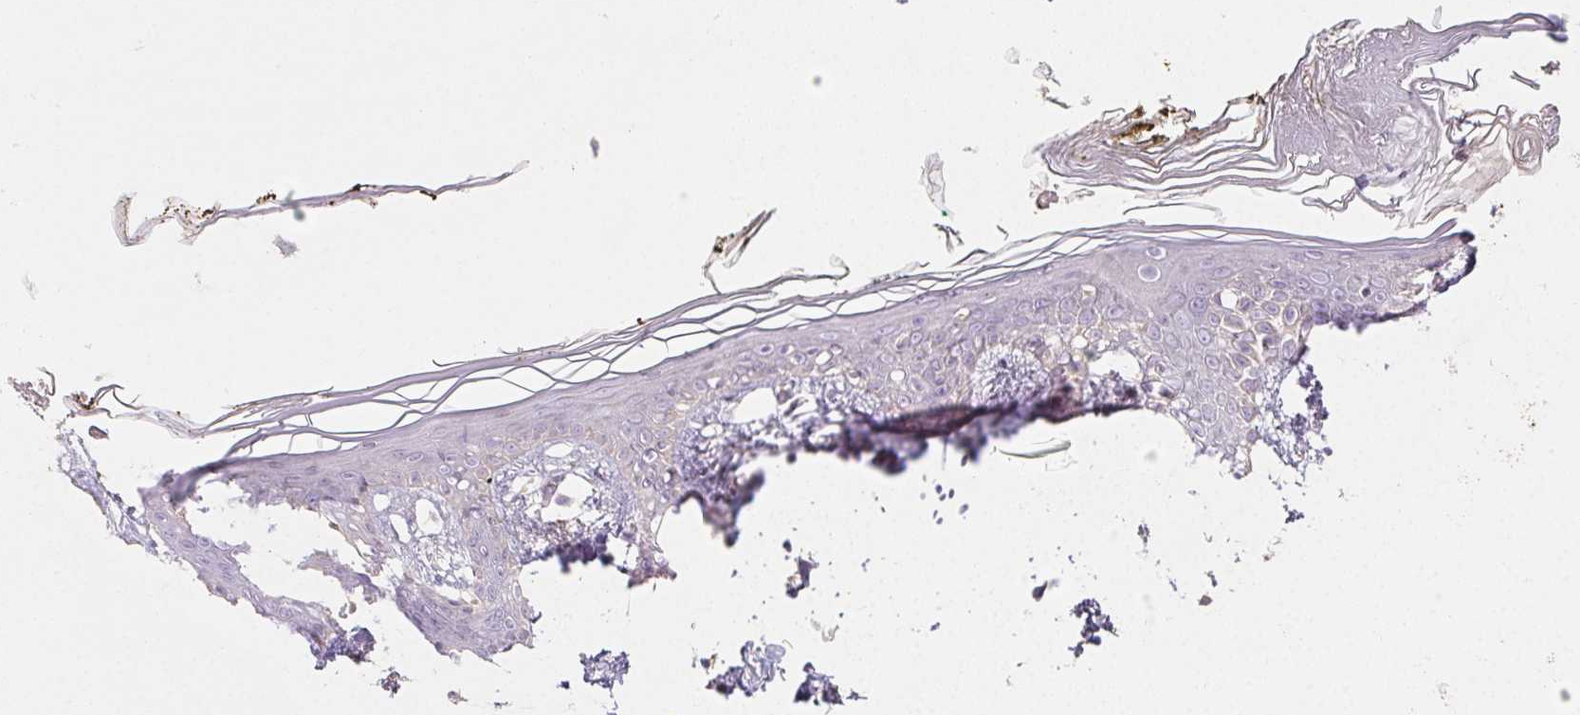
{"staining": {"intensity": "negative", "quantity": "none", "location": "none"}, "tissue": "skin", "cell_type": "Fibroblasts", "image_type": "normal", "snomed": [{"axis": "morphology", "description": "Normal tissue, NOS"}, {"axis": "topography", "description": "Skin"}], "caption": "Skin was stained to show a protein in brown. There is no significant staining in fibroblasts. (DAB immunohistochemistry (IHC) with hematoxylin counter stain).", "gene": "ACVR1B", "patient": {"sex": "female", "age": 34}}